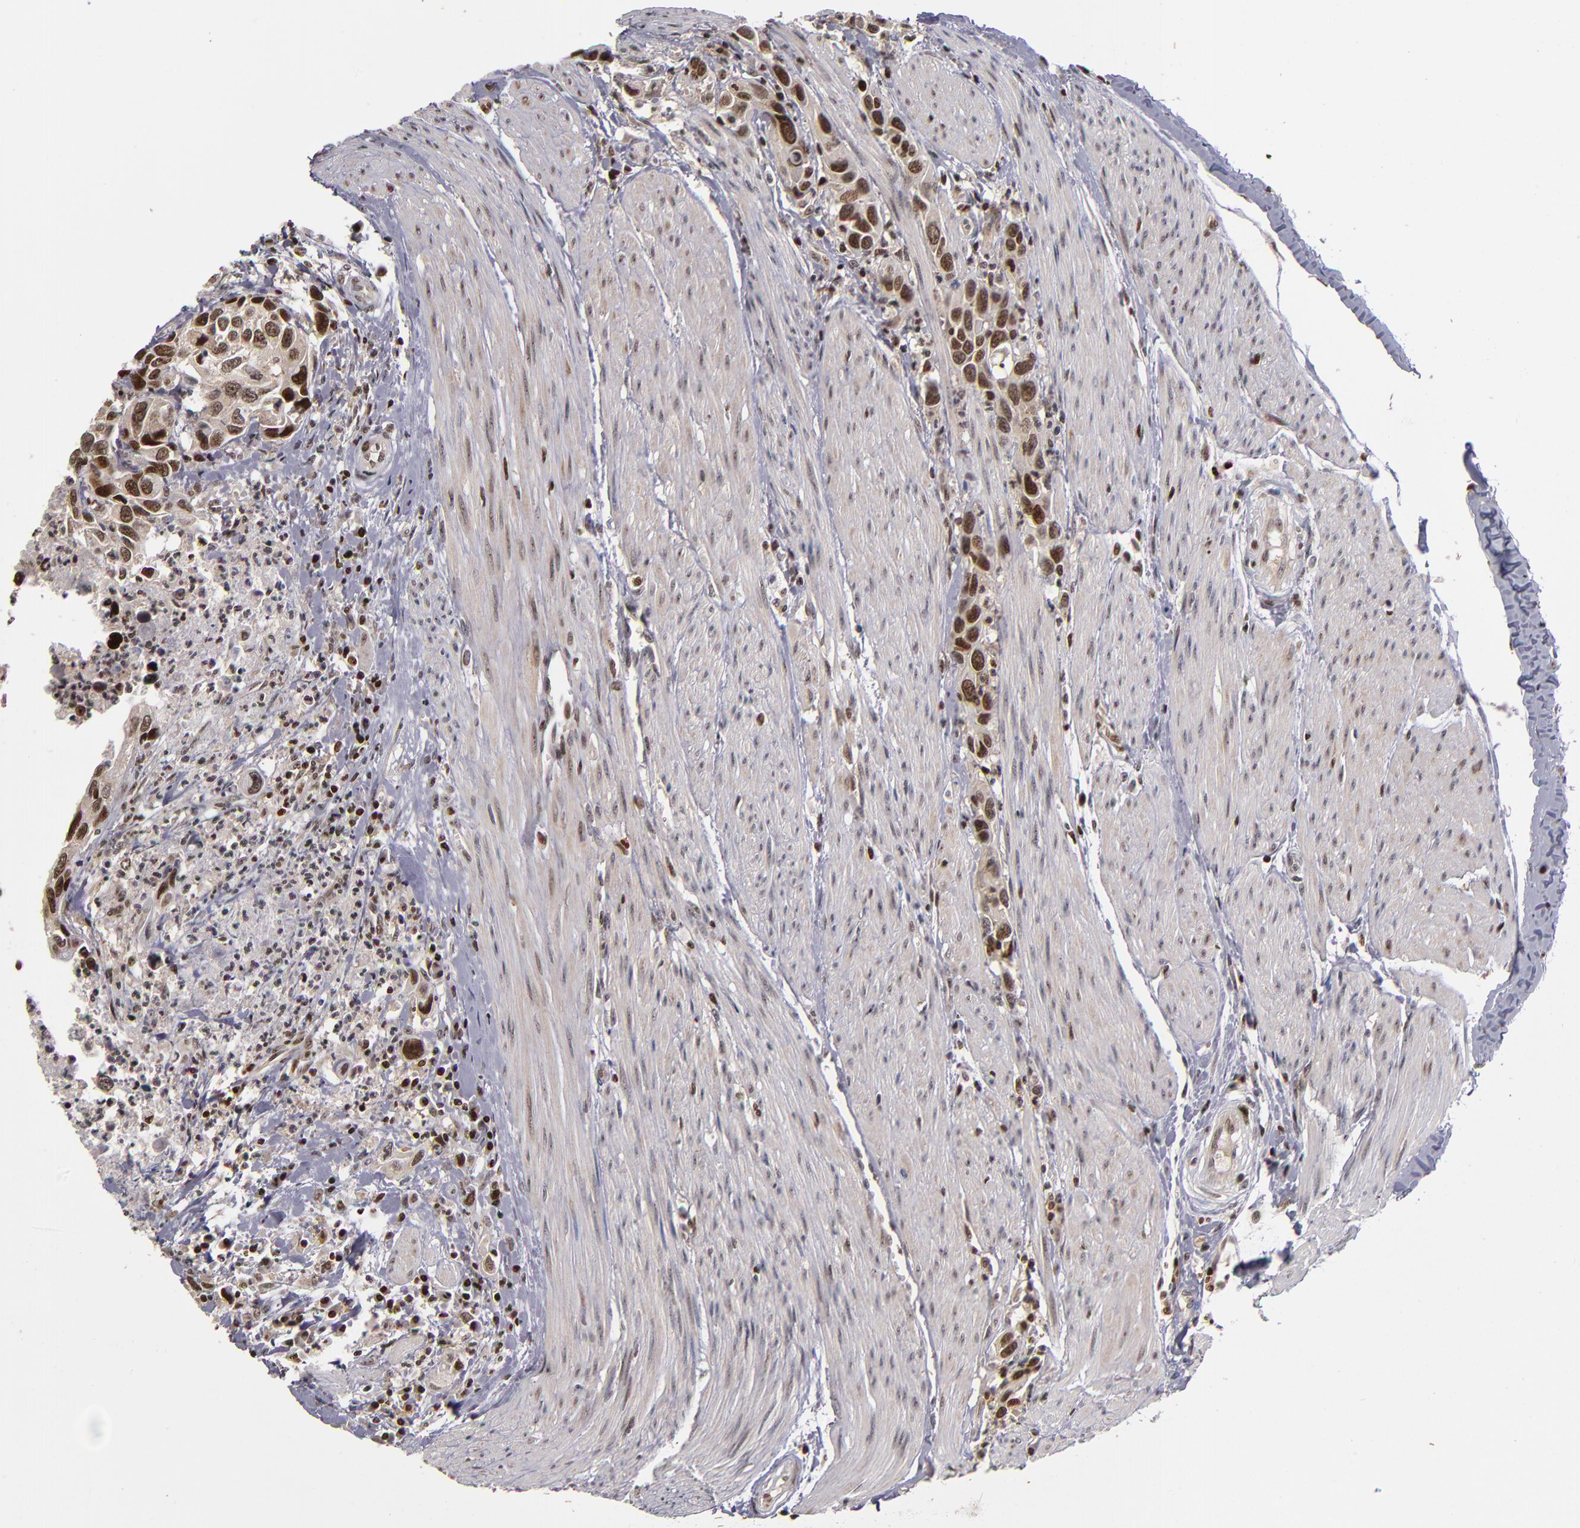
{"staining": {"intensity": "strong", "quantity": ">75%", "location": "nuclear"}, "tissue": "urothelial cancer", "cell_type": "Tumor cells", "image_type": "cancer", "snomed": [{"axis": "morphology", "description": "Urothelial carcinoma, High grade"}, {"axis": "topography", "description": "Urinary bladder"}], "caption": "Urothelial cancer was stained to show a protein in brown. There is high levels of strong nuclear positivity in approximately >75% of tumor cells.", "gene": "KDM6A", "patient": {"sex": "male", "age": 66}}